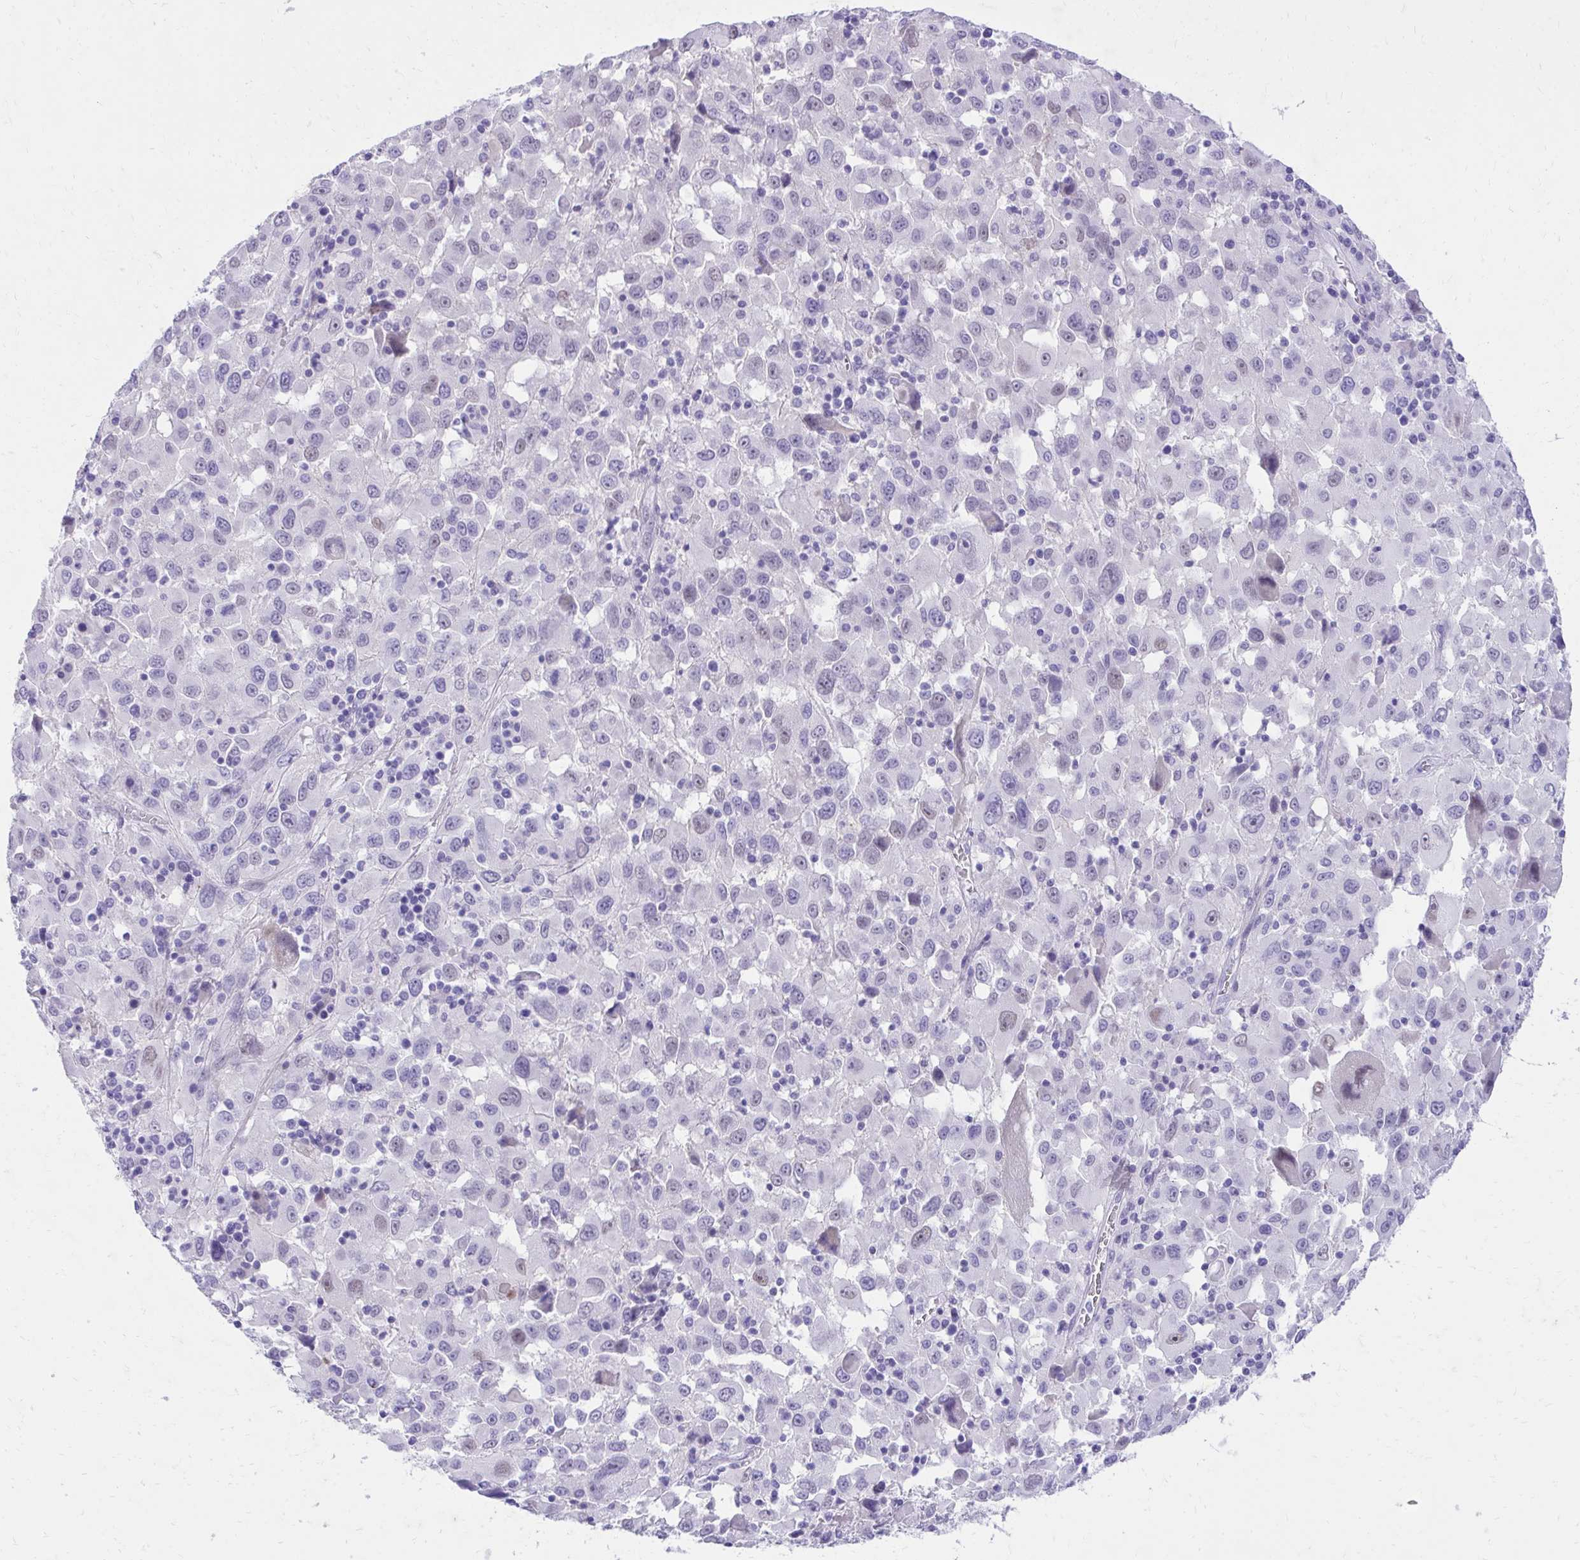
{"staining": {"intensity": "weak", "quantity": "<25%", "location": "nuclear"}, "tissue": "melanoma", "cell_type": "Tumor cells", "image_type": "cancer", "snomed": [{"axis": "morphology", "description": "Malignant melanoma, Metastatic site"}, {"axis": "topography", "description": "Soft tissue"}], "caption": "This is a micrograph of immunohistochemistry (IHC) staining of melanoma, which shows no positivity in tumor cells.", "gene": "KLK1", "patient": {"sex": "male", "age": 50}}